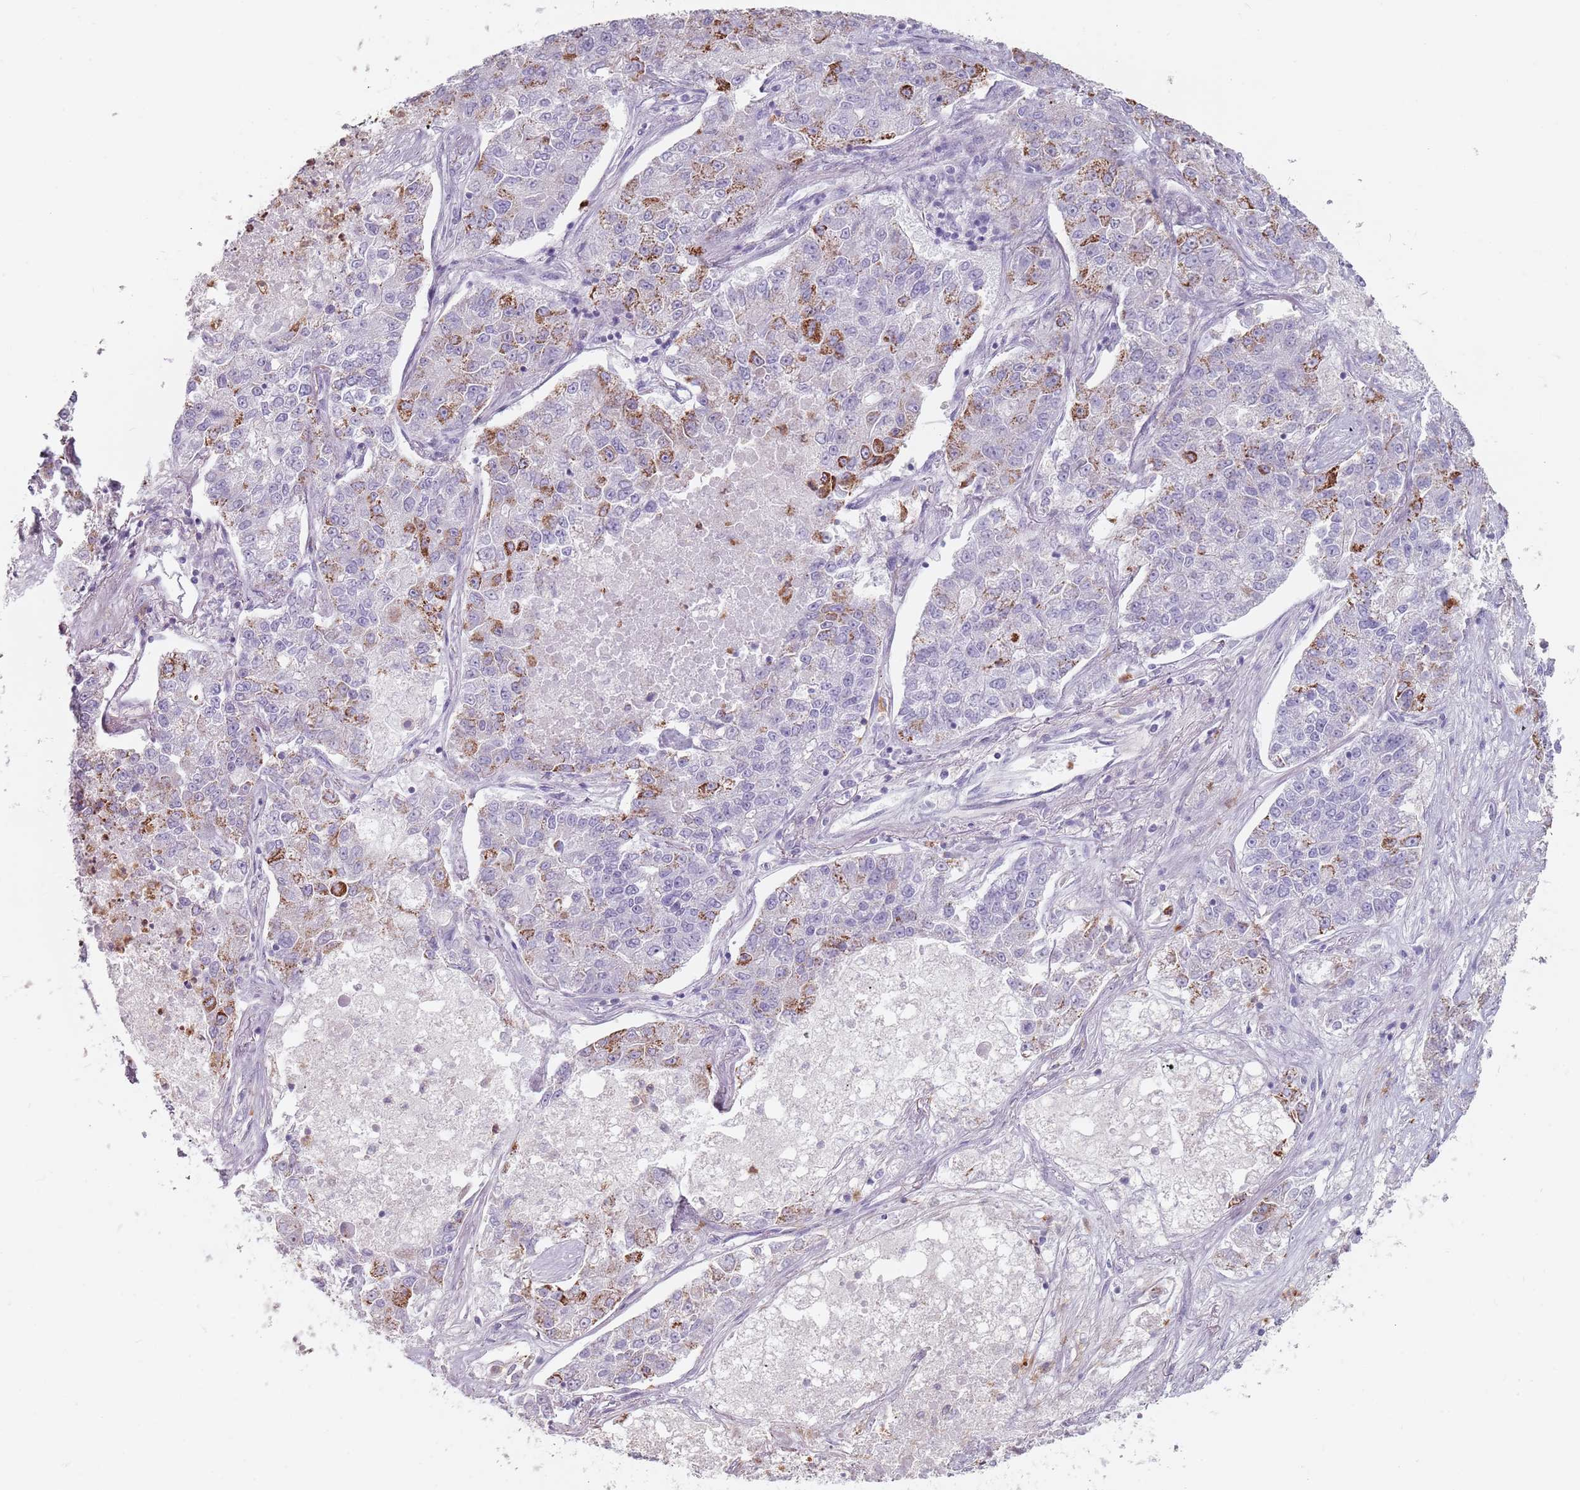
{"staining": {"intensity": "strong", "quantity": "<25%", "location": "cytoplasmic/membranous"}, "tissue": "lung cancer", "cell_type": "Tumor cells", "image_type": "cancer", "snomed": [{"axis": "morphology", "description": "Adenocarcinoma, NOS"}, {"axis": "topography", "description": "Lung"}], "caption": "The micrograph displays staining of lung cancer, revealing strong cytoplasmic/membranous protein expression (brown color) within tumor cells.", "gene": "ZNF584", "patient": {"sex": "male", "age": 49}}